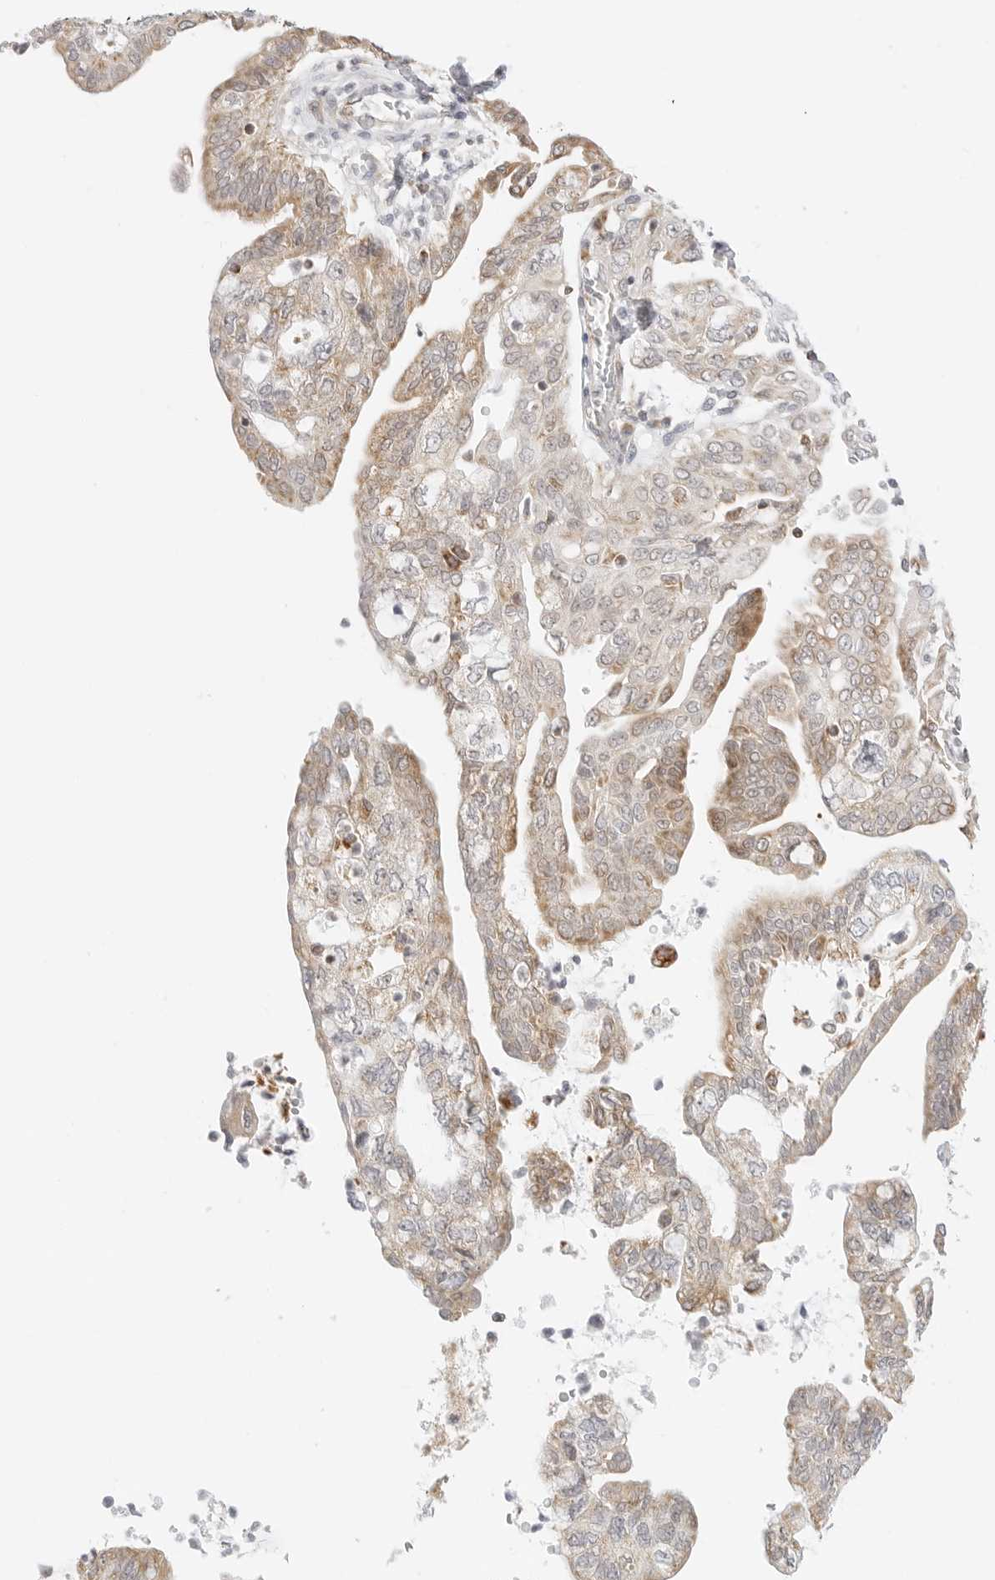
{"staining": {"intensity": "weak", "quantity": "25%-75%", "location": "cytoplasmic/membranous"}, "tissue": "pancreatic cancer", "cell_type": "Tumor cells", "image_type": "cancer", "snomed": [{"axis": "morphology", "description": "Adenocarcinoma, NOS"}, {"axis": "topography", "description": "Pancreas"}], "caption": "IHC of human pancreatic cancer (adenocarcinoma) displays low levels of weak cytoplasmic/membranous expression in approximately 25%-75% of tumor cells.", "gene": "GORAB", "patient": {"sex": "female", "age": 73}}